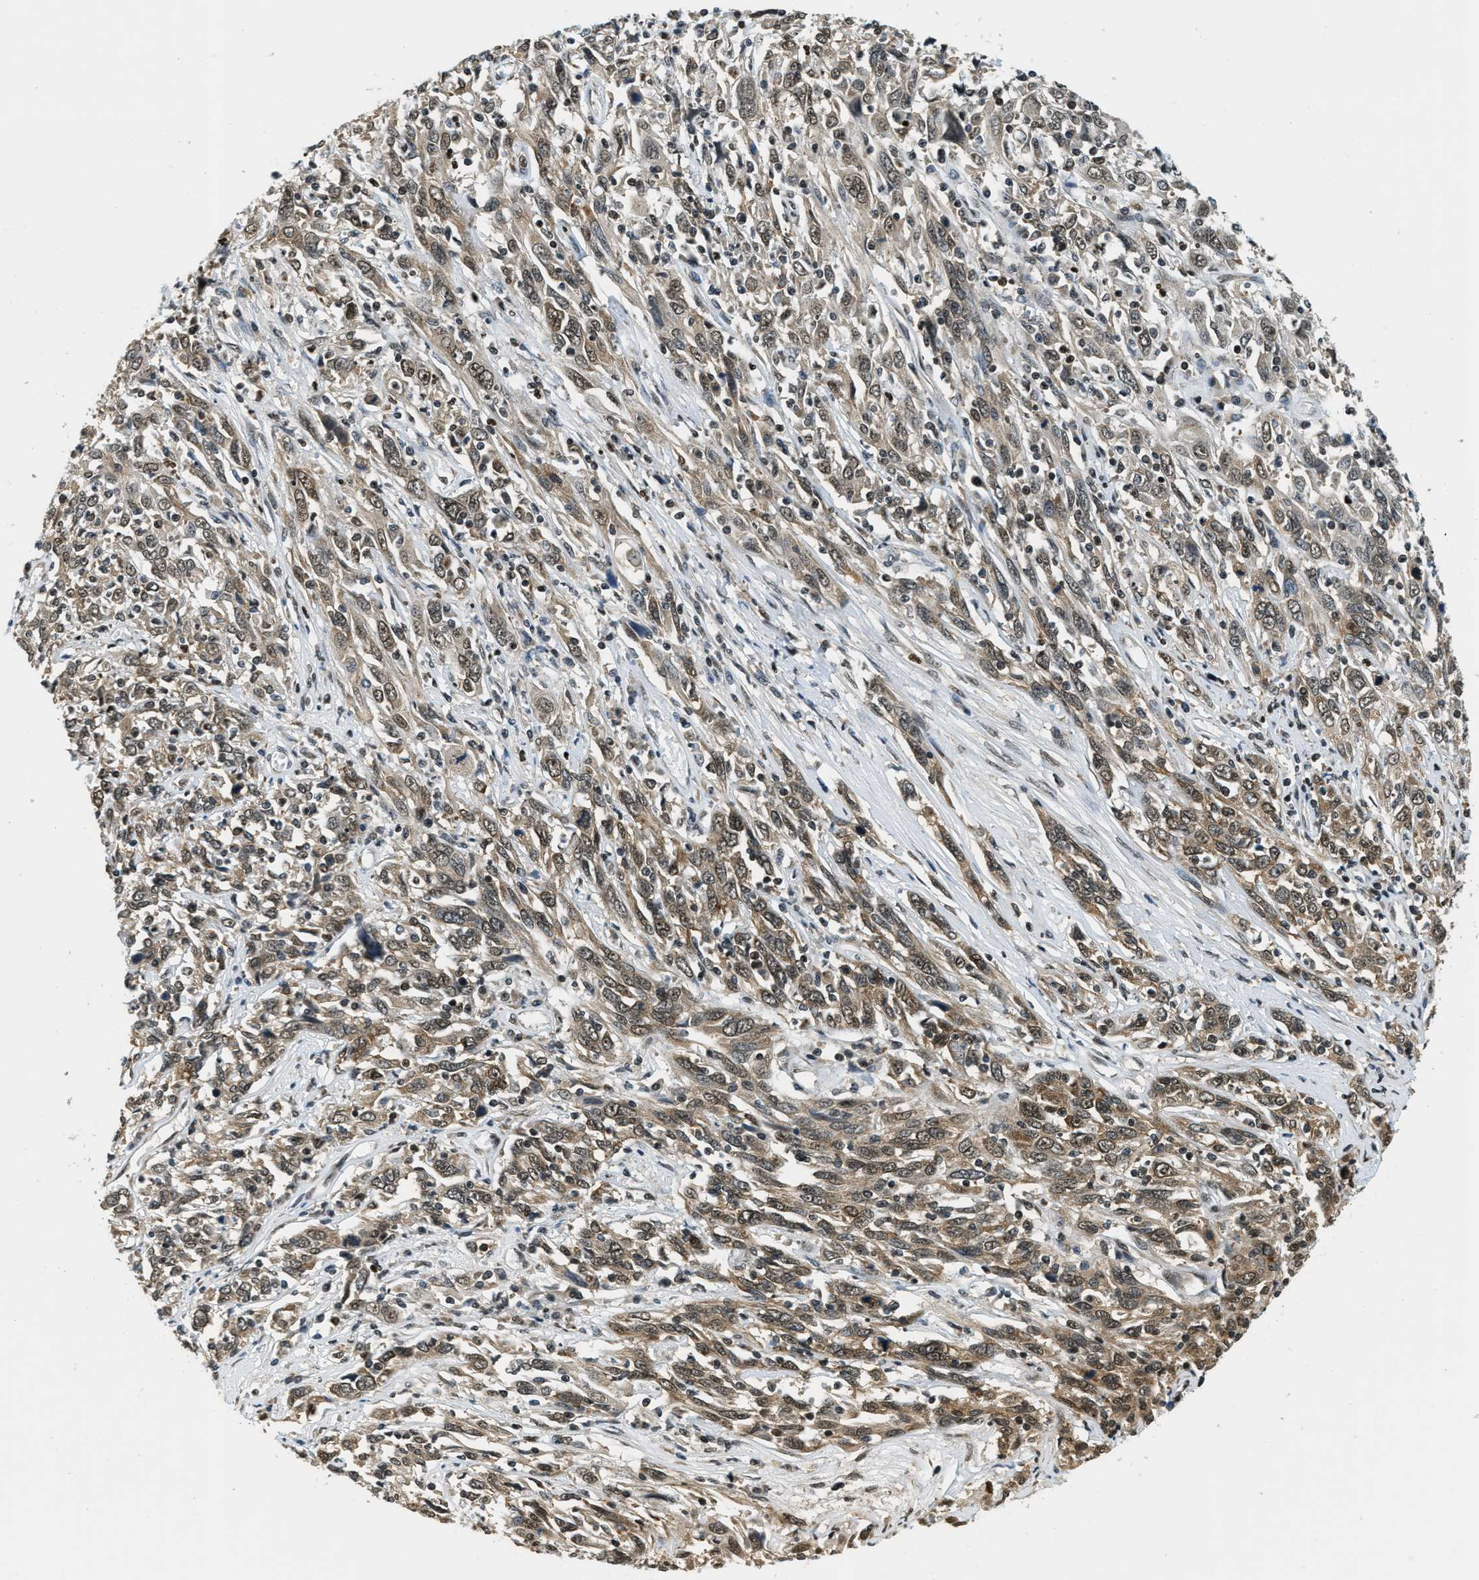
{"staining": {"intensity": "moderate", "quantity": ">75%", "location": "nuclear"}, "tissue": "cervical cancer", "cell_type": "Tumor cells", "image_type": "cancer", "snomed": [{"axis": "morphology", "description": "Squamous cell carcinoma, NOS"}, {"axis": "topography", "description": "Cervix"}], "caption": "Immunohistochemical staining of human cervical cancer (squamous cell carcinoma) displays medium levels of moderate nuclear expression in approximately >75% of tumor cells.", "gene": "RAB11FIP1", "patient": {"sex": "female", "age": 46}}